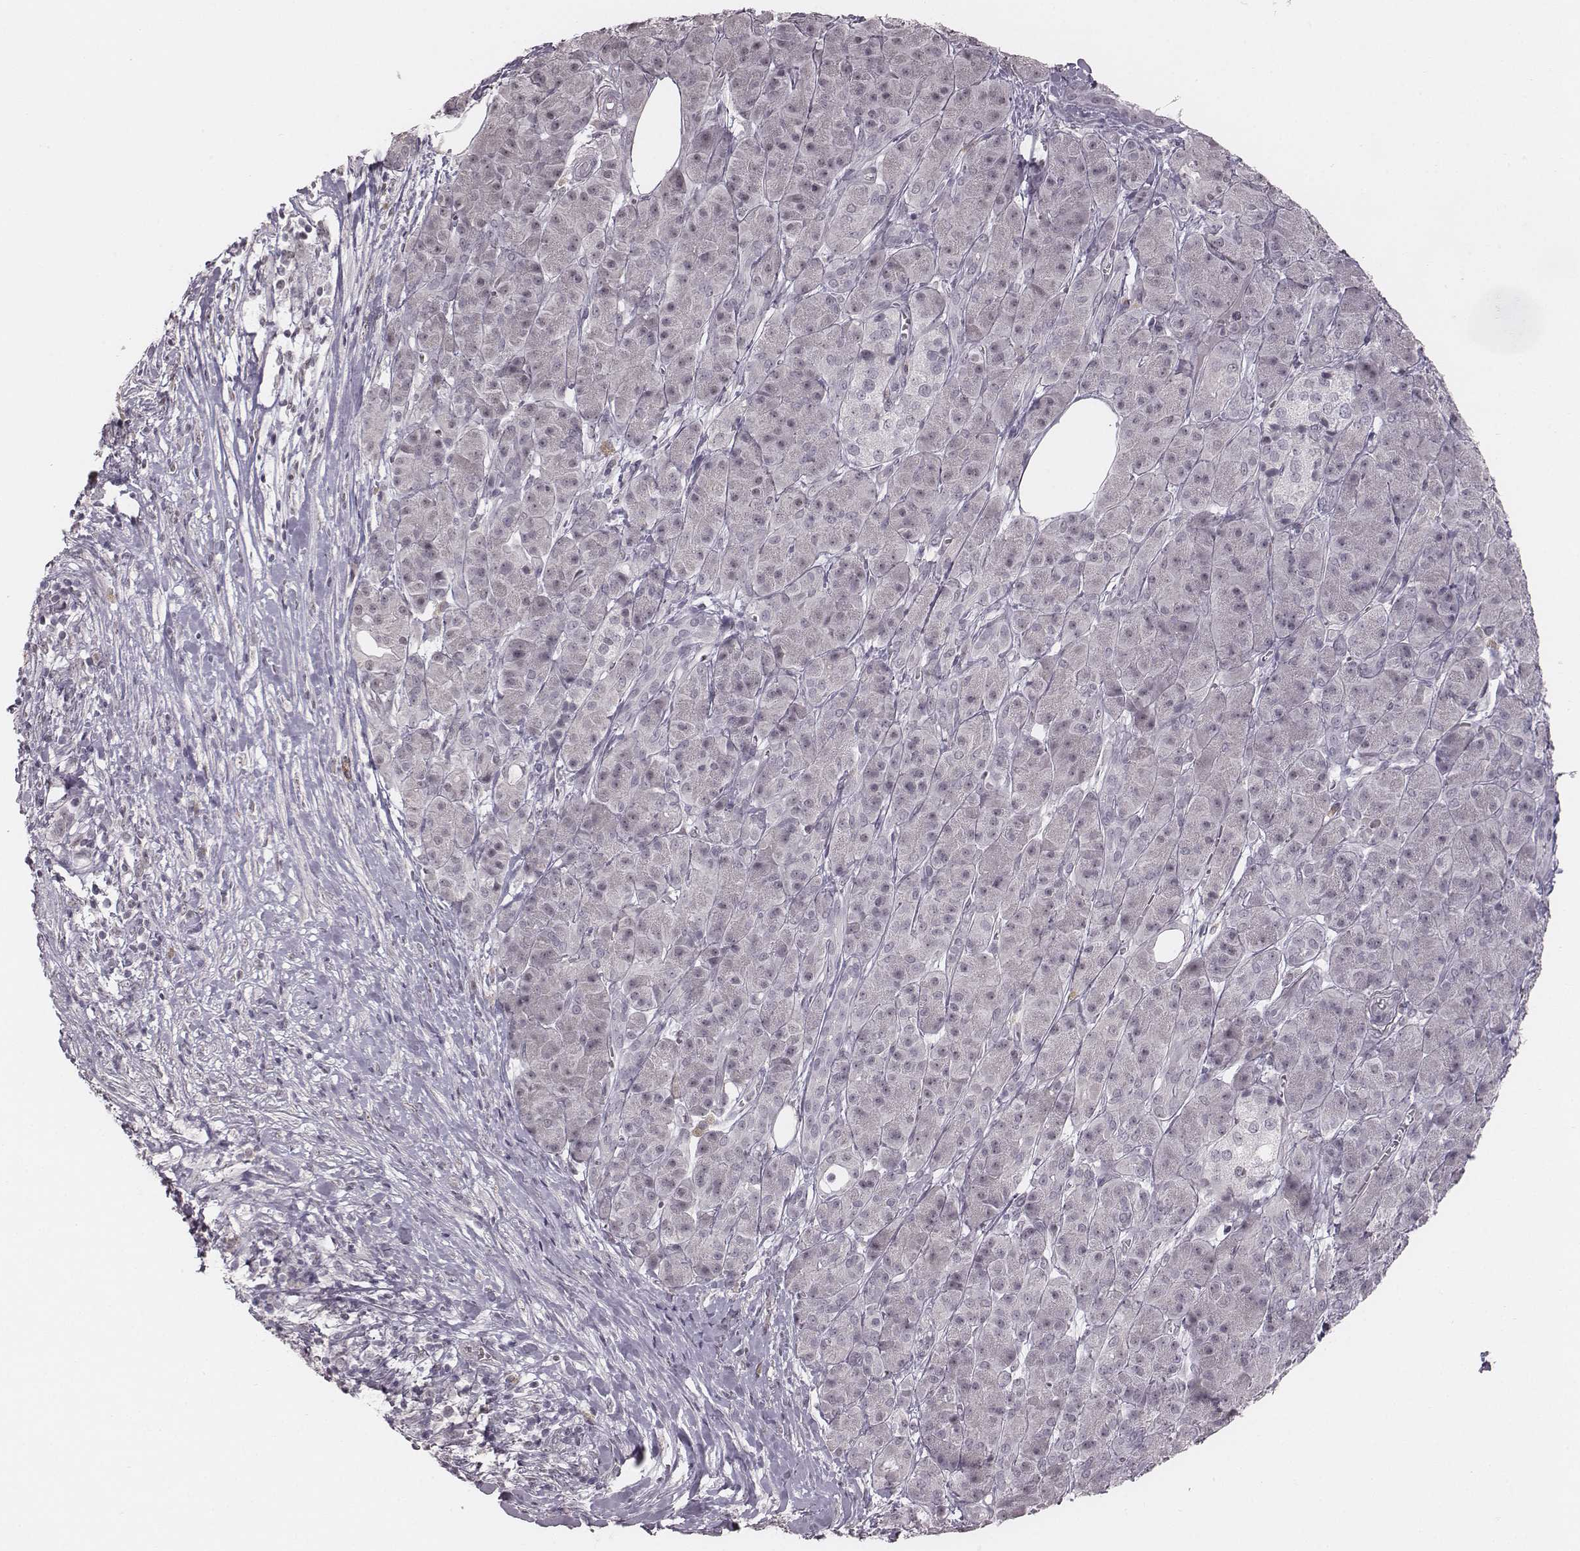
{"staining": {"intensity": "negative", "quantity": "none", "location": "none"}, "tissue": "pancreatic cancer", "cell_type": "Tumor cells", "image_type": "cancer", "snomed": [{"axis": "morphology", "description": "Adenocarcinoma, NOS"}, {"axis": "topography", "description": "Pancreas"}], "caption": "DAB immunohistochemical staining of pancreatic cancer displays no significant expression in tumor cells.", "gene": "RPGRIP1", "patient": {"sex": "male", "age": 61}}